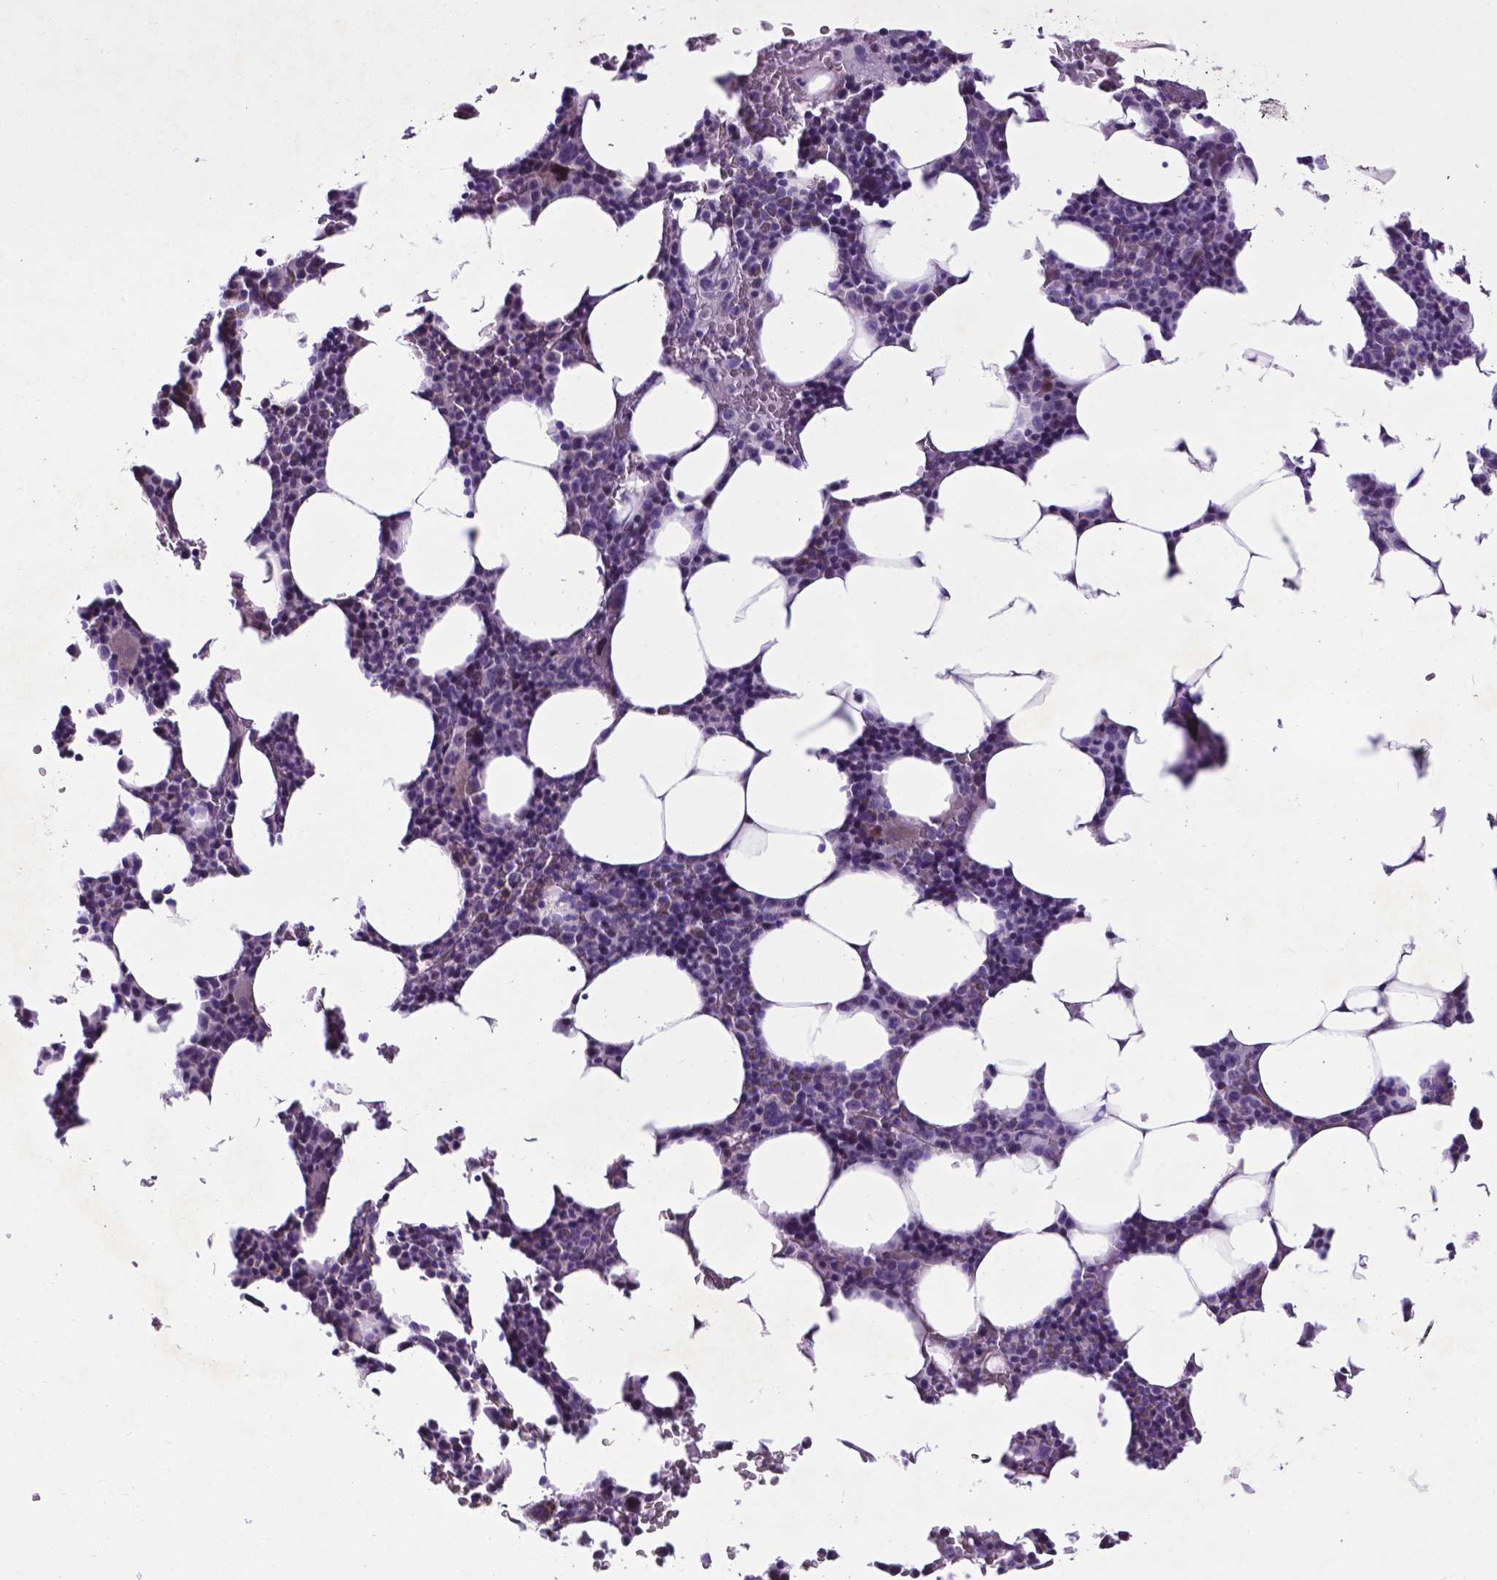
{"staining": {"intensity": "negative", "quantity": "none", "location": "none"}, "tissue": "bone marrow", "cell_type": "Hematopoietic cells", "image_type": "normal", "snomed": [{"axis": "morphology", "description": "Normal tissue, NOS"}, {"axis": "topography", "description": "Bone marrow"}], "caption": "Immunohistochemistry histopathology image of benign bone marrow stained for a protein (brown), which demonstrates no expression in hematopoietic cells.", "gene": "PFKFB4", "patient": {"sex": "male", "age": 73}}